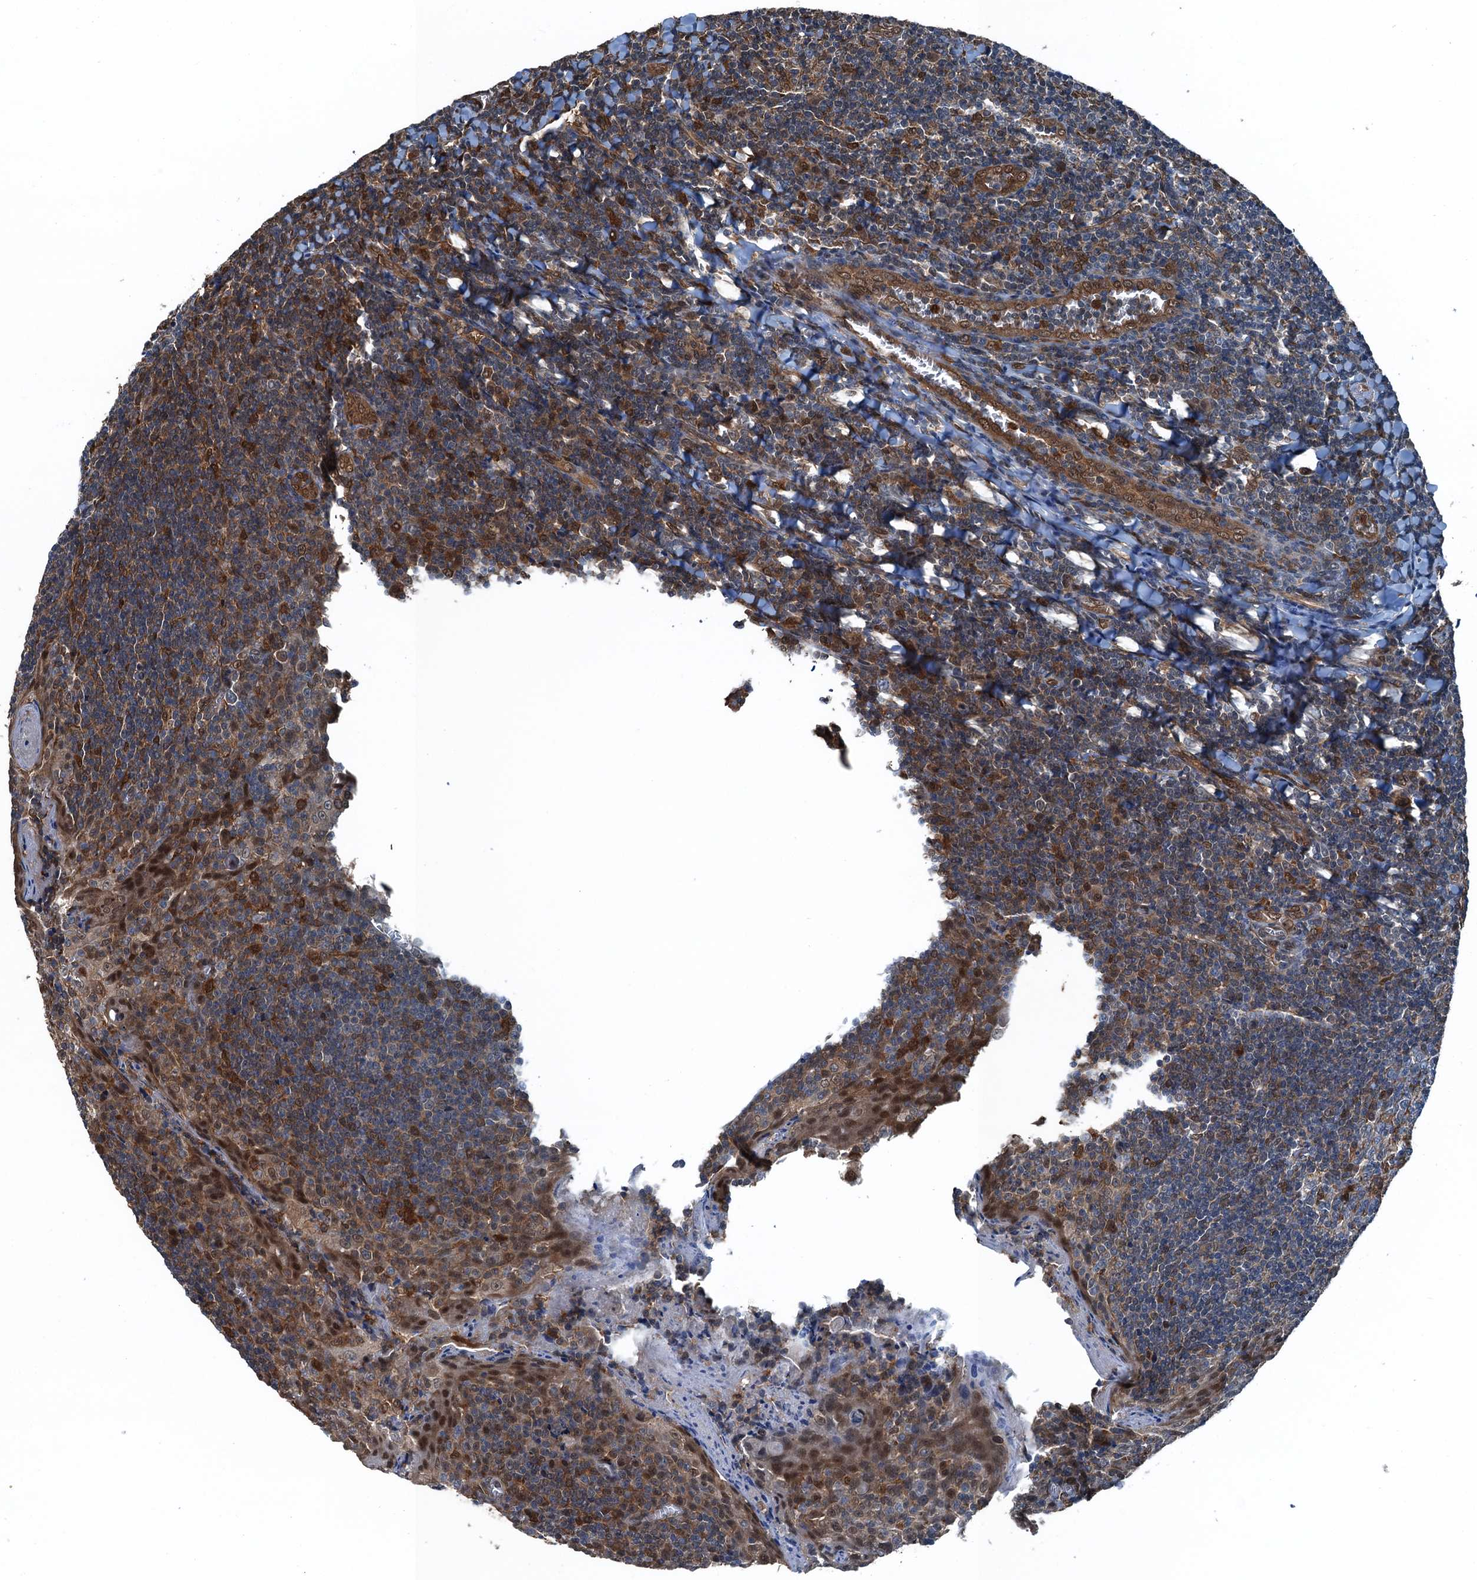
{"staining": {"intensity": "moderate", "quantity": "<25%", "location": "nuclear"}, "tissue": "tonsil", "cell_type": "Germinal center cells", "image_type": "normal", "snomed": [{"axis": "morphology", "description": "Normal tissue, NOS"}, {"axis": "topography", "description": "Tonsil"}], "caption": "Protein analysis of normal tonsil demonstrates moderate nuclear expression in about <25% of germinal center cells. (Brightfield microscopy of DAB IHC at high magnification).", "gene": "RNH1", "patient": {"sex": "male", "age": 27}}